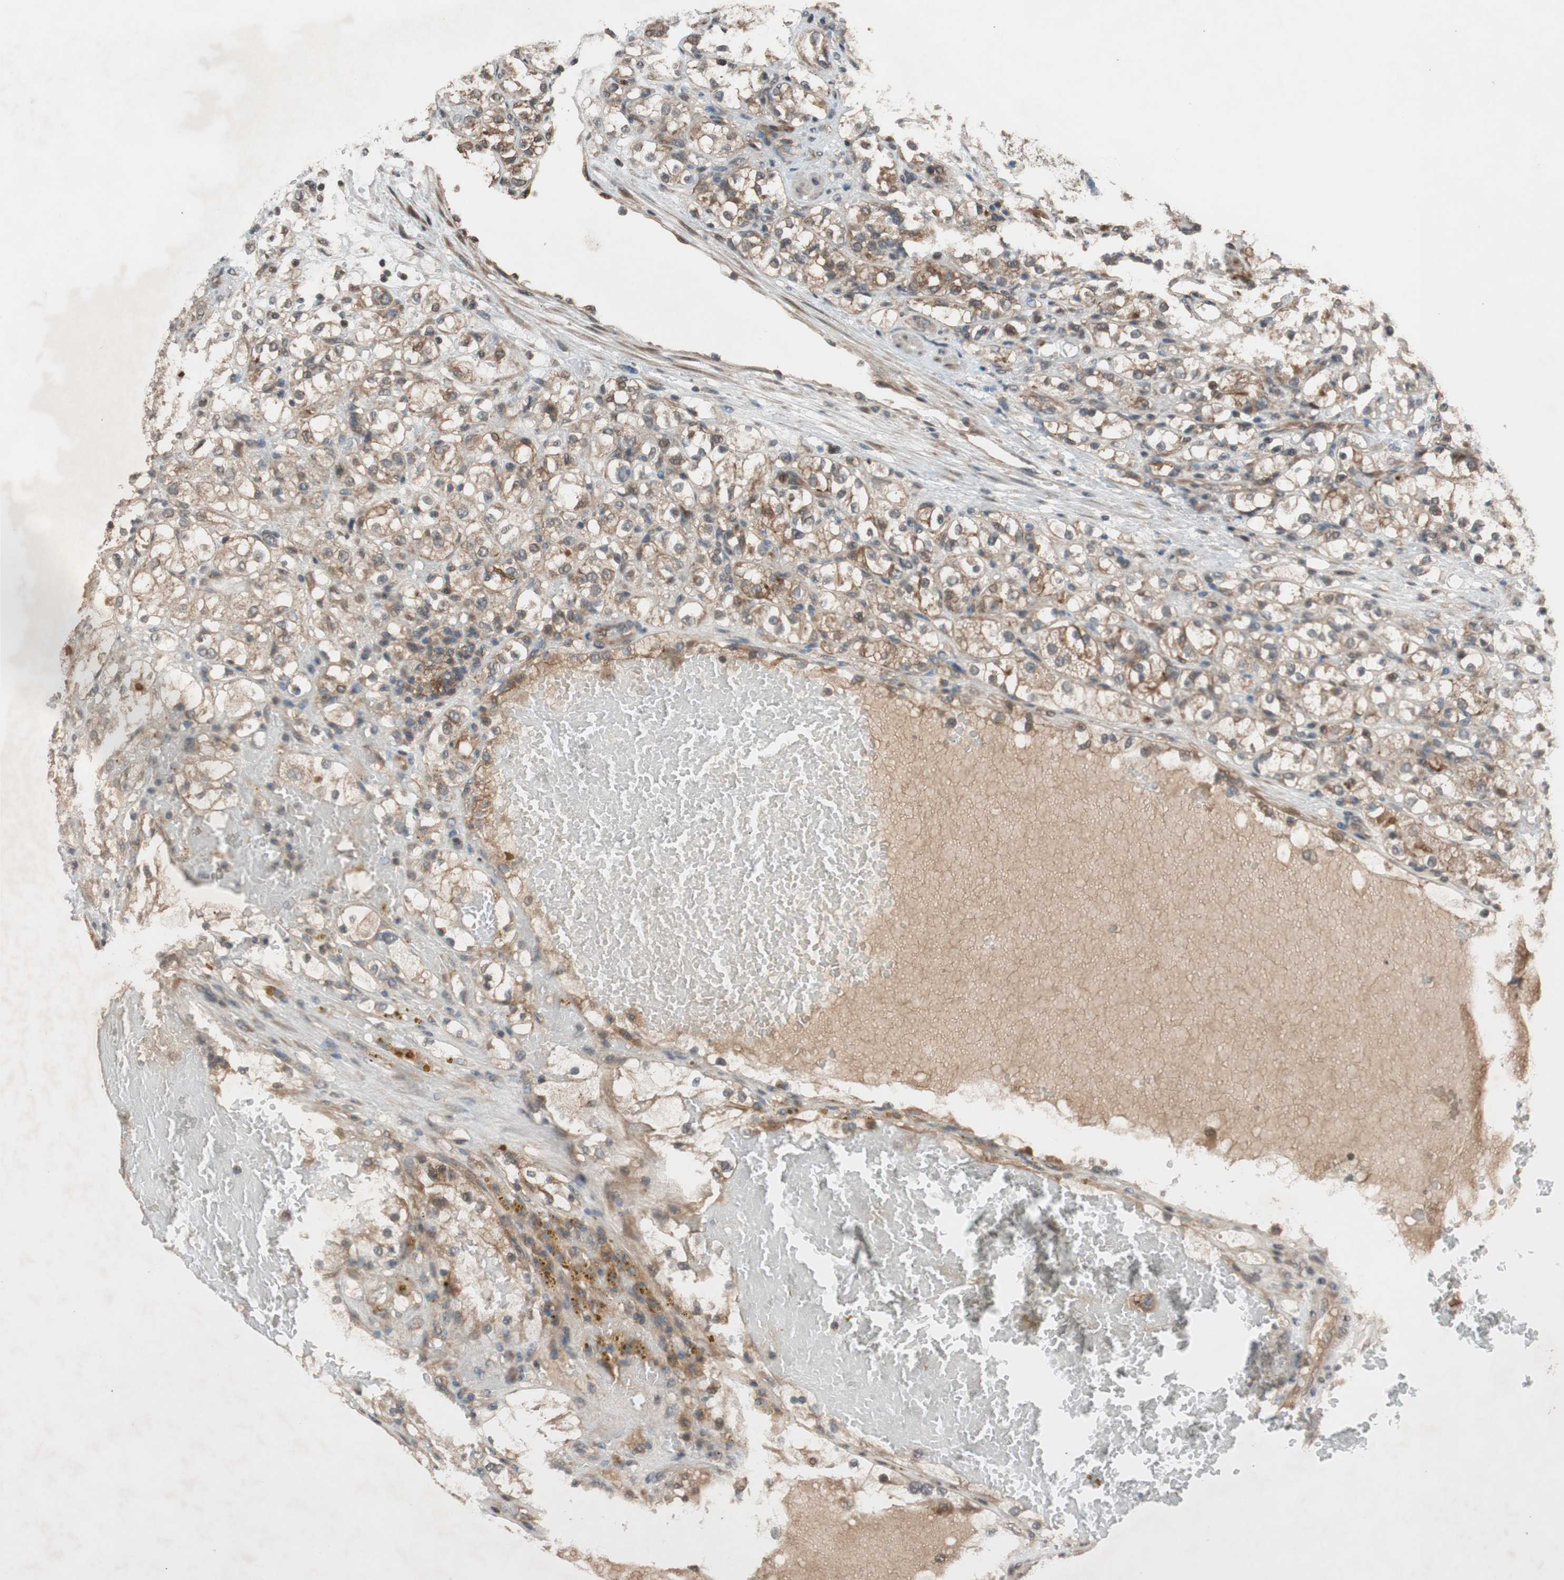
{"staining": {"intensity": "moderate", "quantity": ">75%", "location": "cytoplasmic/membranous"}, "tissue": "renal cancer", "cell_type": "Tumor cells", "image_type": "cancer", "snomed": [{"axis": "morphology", "description": "Normal tissue, NOS"}, {"axis": "morphology", "description": "Adenocarcinoma, NOS"}, {"axis": "topography", "description": "Kidney"}], "caption": "Brown immunohistochemical staining in human renal cancer reveals moderate cytoplasmic/membranous staining in about >75% of tumor cells.", "gene": "TMEM230", "patient": {"sex": "male", "age": 61}}